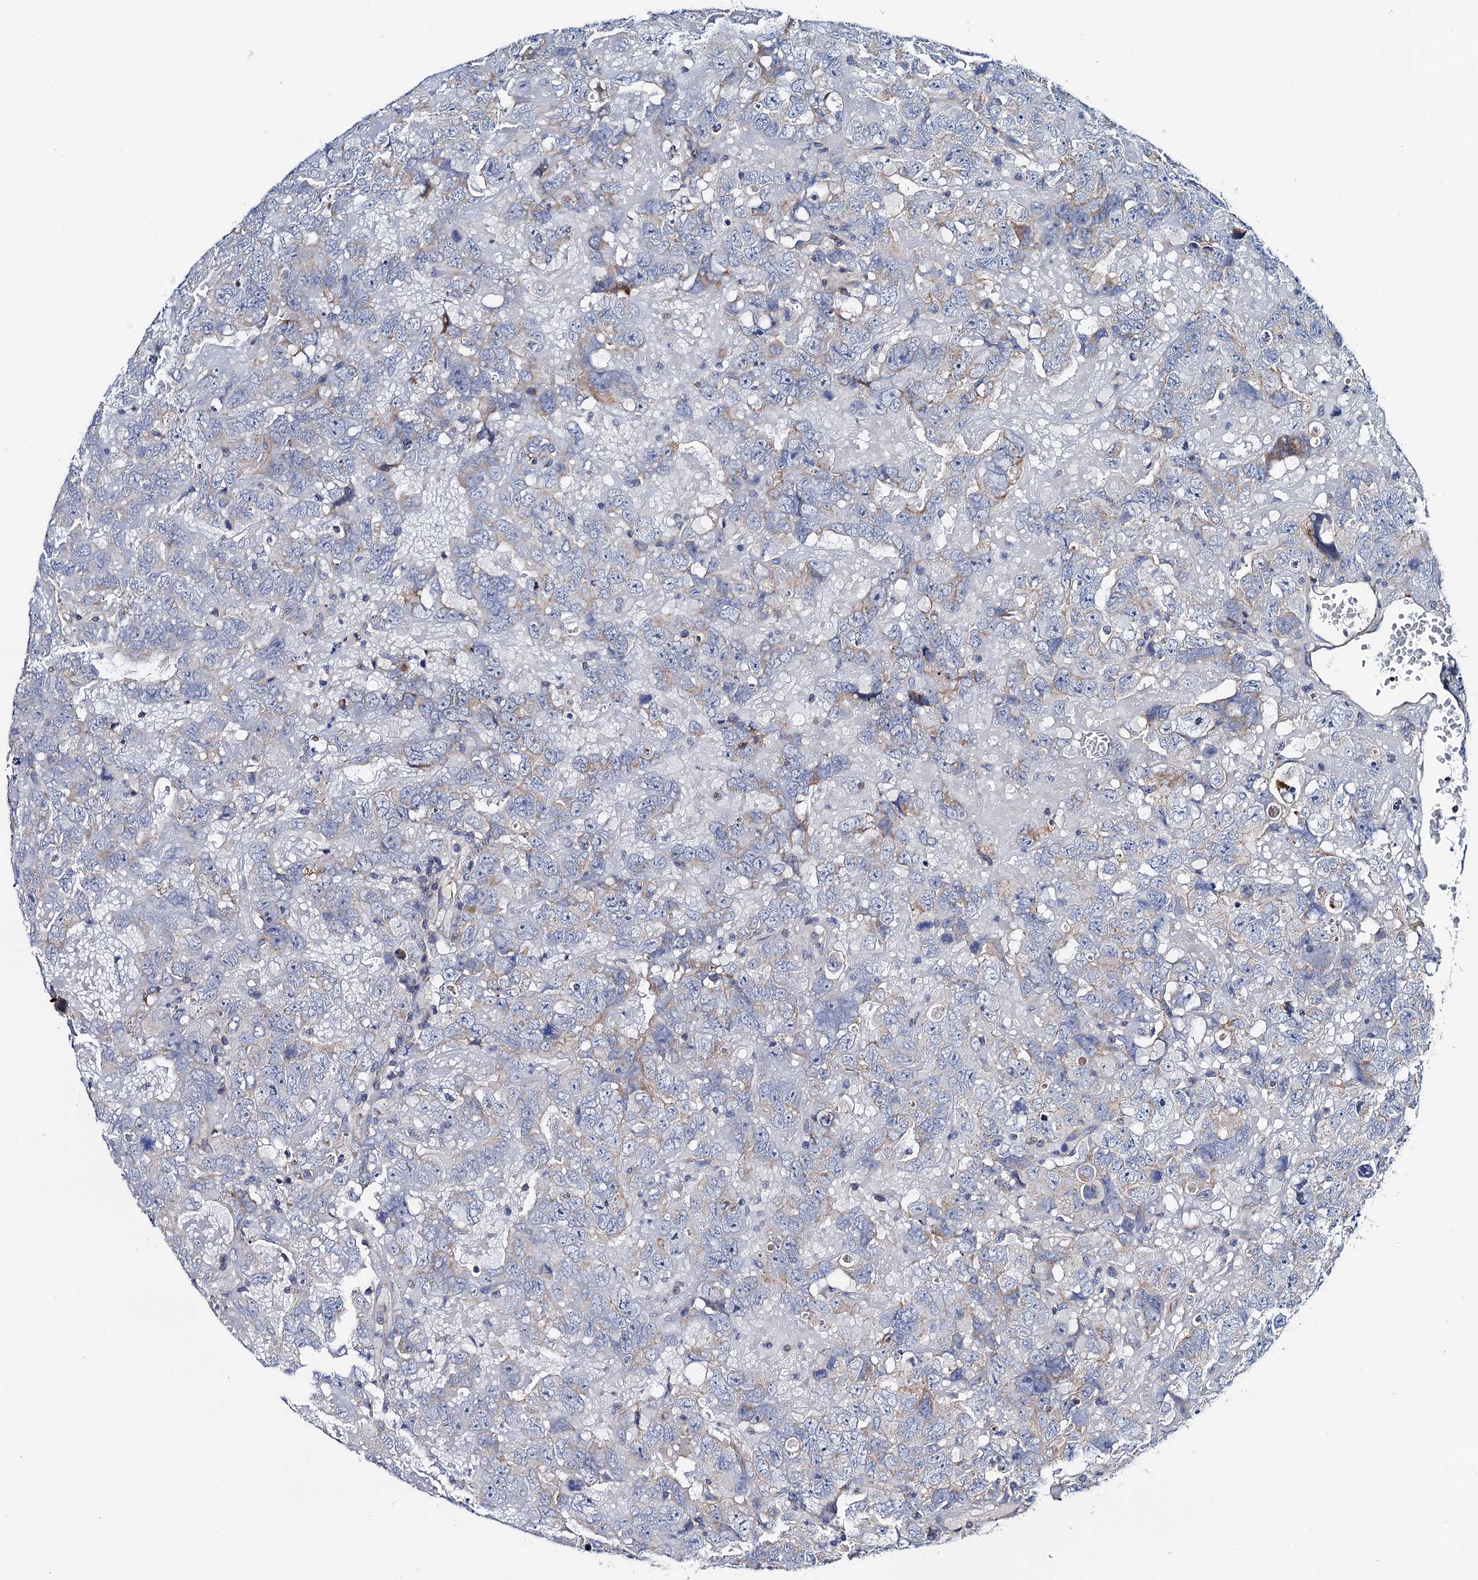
{"staining": {"intensity": "negative", "quantity": "none", "location": "none"}, "tissue": "testis cancer", "cell_type": "Tumor cells", "image_type": "cancer", "snomed": [{"axis": "morphology", "description": "Carcinoma, Embryonal, NOS"}, {"axis": "topography", "description": "Testis"}], "caption": "The histopathology image demonstrates no significant staining in tumor cells of embryonal carcinoma (testis).", "gene": "MRPL48", "patient": {"sex": "male", "age": 45}}